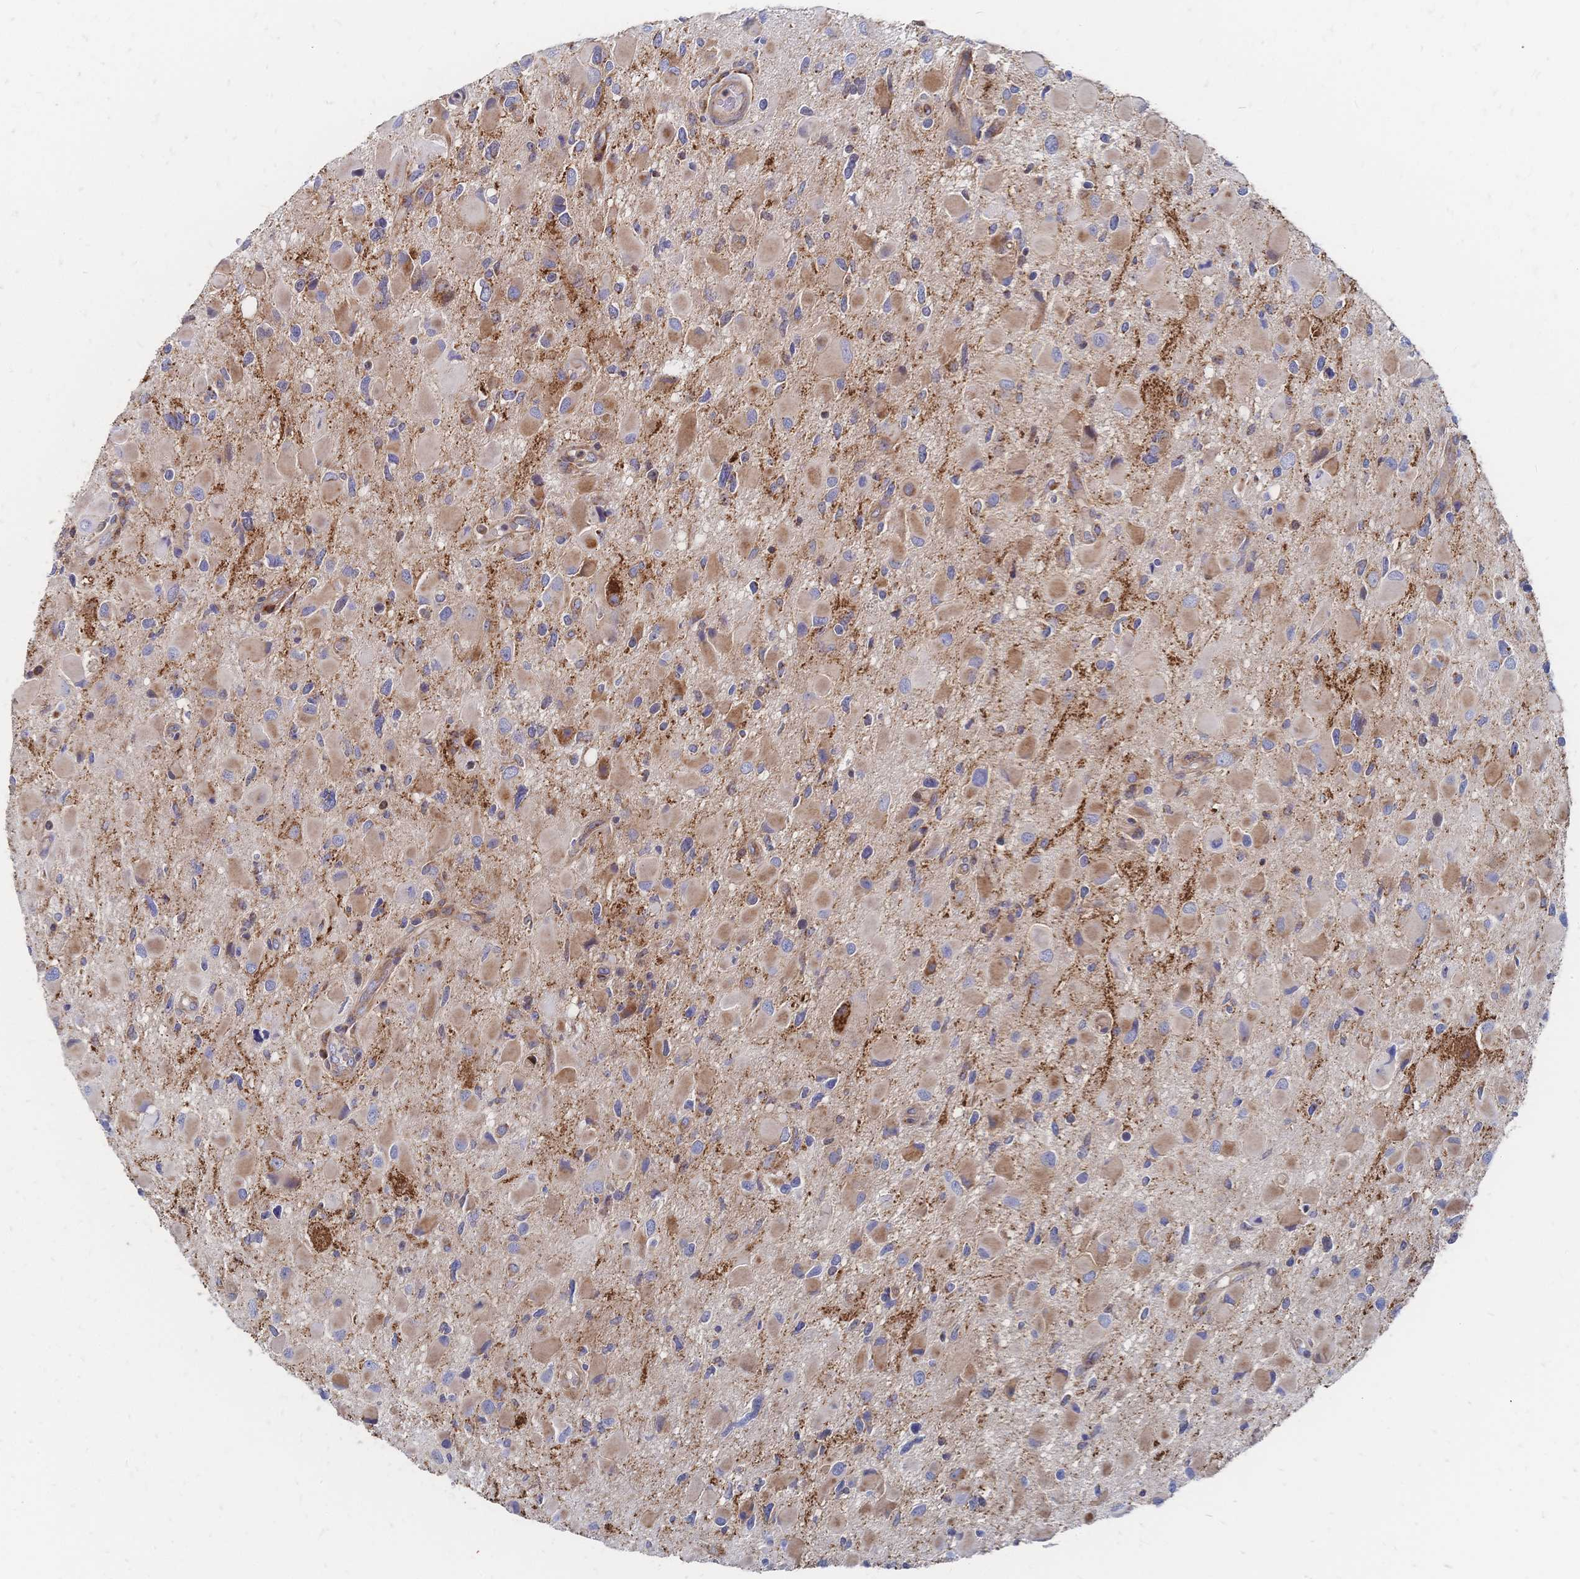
{"staining": {"intensity": "moderate", "quantity": "25%-75%", "location": "cytoplasmic/membranous"}, "tissue": "glioma", "cell_type": "Tumor cells", "image_type": "cancer", "snomed": [{"axis": "morphology", "description": "Glioma, malignant, Low grade"}, {"axis": "topography", "description": "Brain"}], "caption": "Immunohistochemical staining of malignant glioma (low-grade) displays medium levels of moderate cytoplasmic/membranous staining in approximately 25%-75% of tumor cells. (DAB (3,3'-diaminobenzidine) = brown stain, brightfield microscopy at high magnification).", "gene": "SORBS1", "patient": {"sex": "female", "age": 32}}